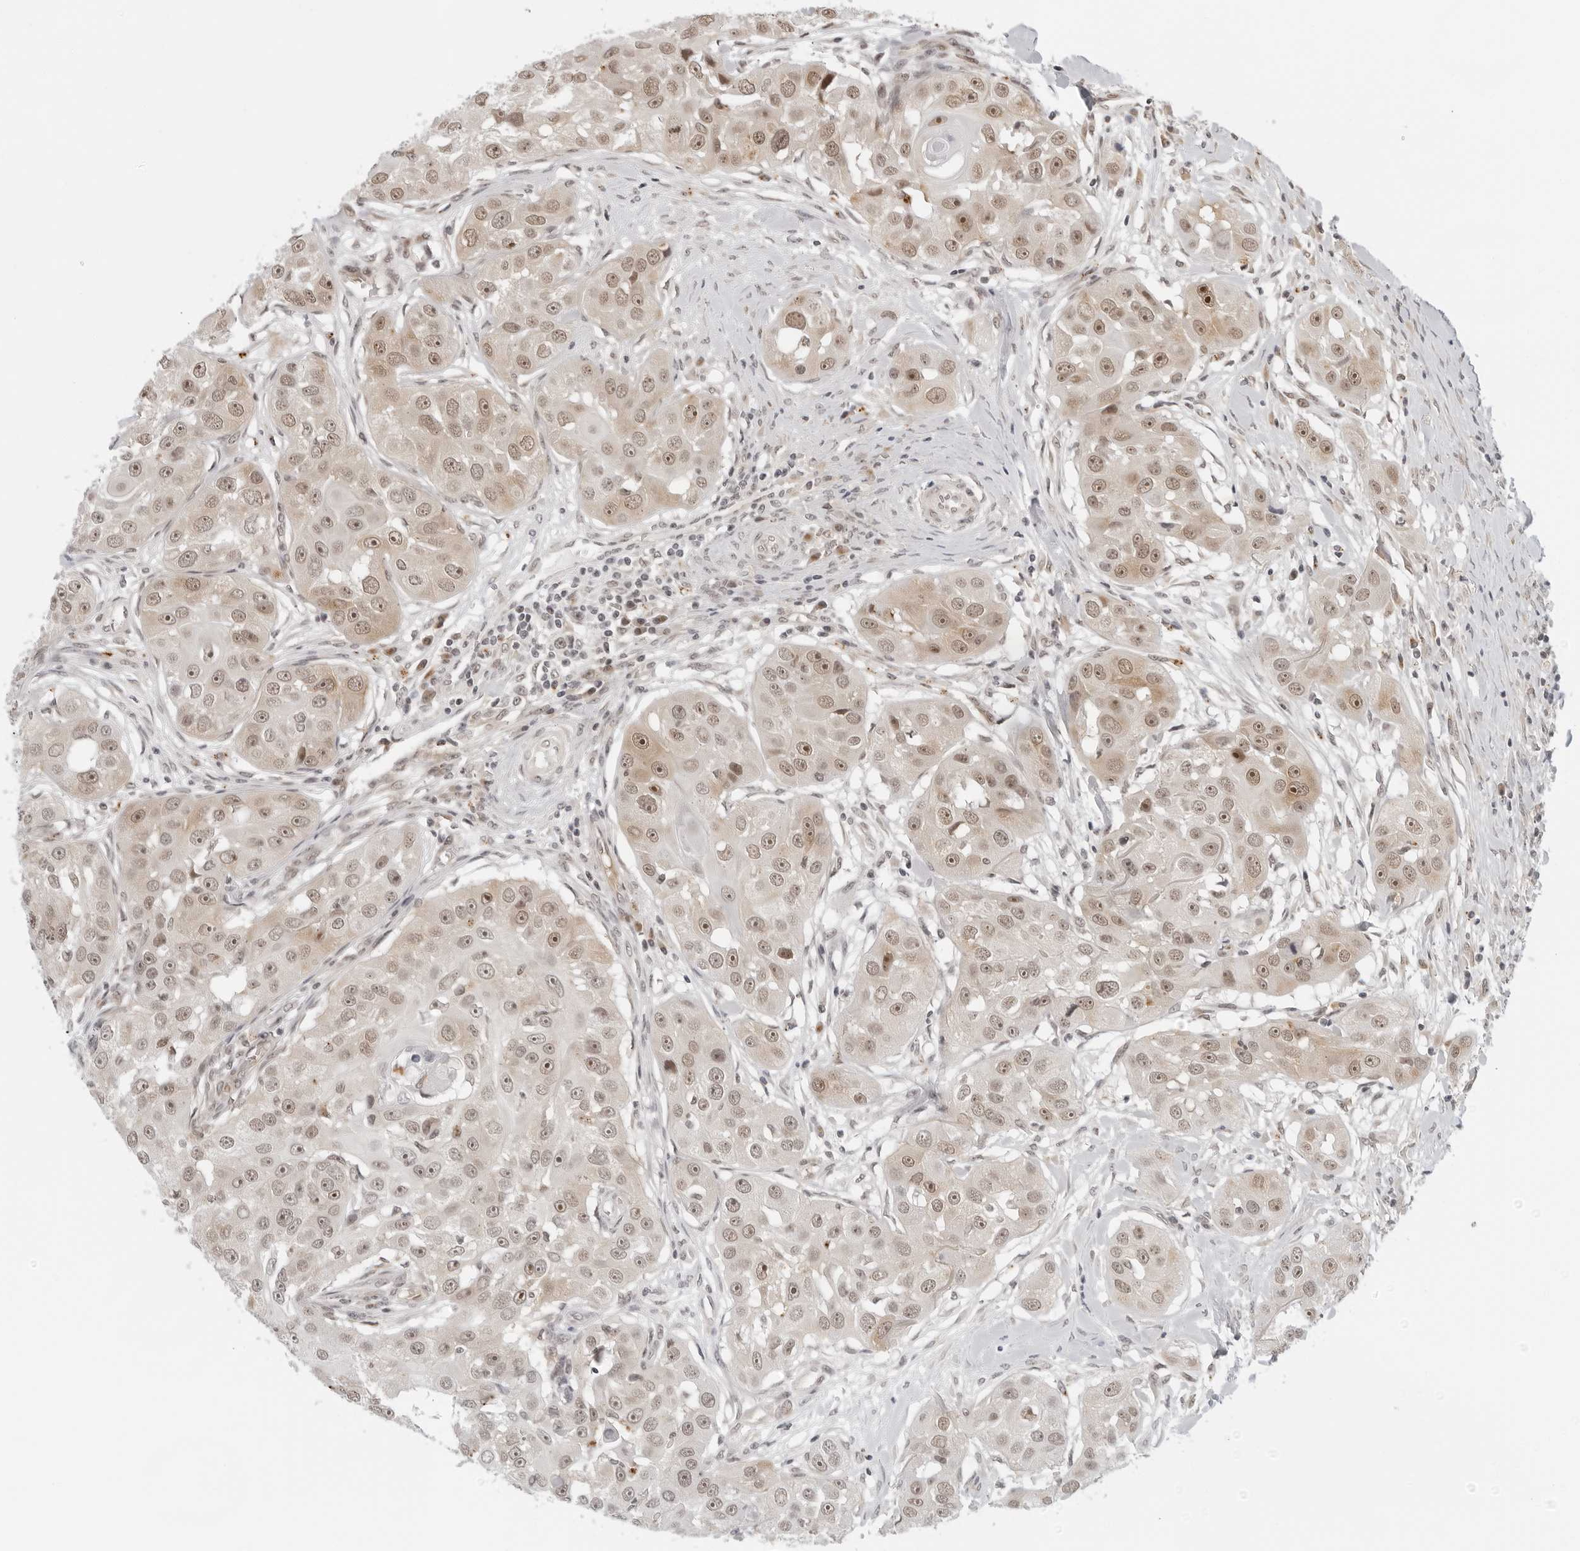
{"staining": {"intensity": "moderate", "quantity": ">75%", "location": "nuclear"}, "tissue": "head and neck cancer", "cell_type": "Tumor cells", "image_type": "cancer", "snomed": [{"axis": "morphology", "description": "Normal tissue, NOS"}, {"axis": "morphology", "description": "Squamous cell carcinoma, NOS"}, {"axis": "topography", "description": "Skeletal muscle"}, {"axis": "topography", "description": "Head-Neck"}], "caption": "Immunohistochemistry (IHC) of head and neck squamous cell carcinoma demonstrates medium levels of moderate nuclear expression in about >75% of tumor cells.", "gene": "TOX4", "patient": {"sex": "male", "age": 51}}